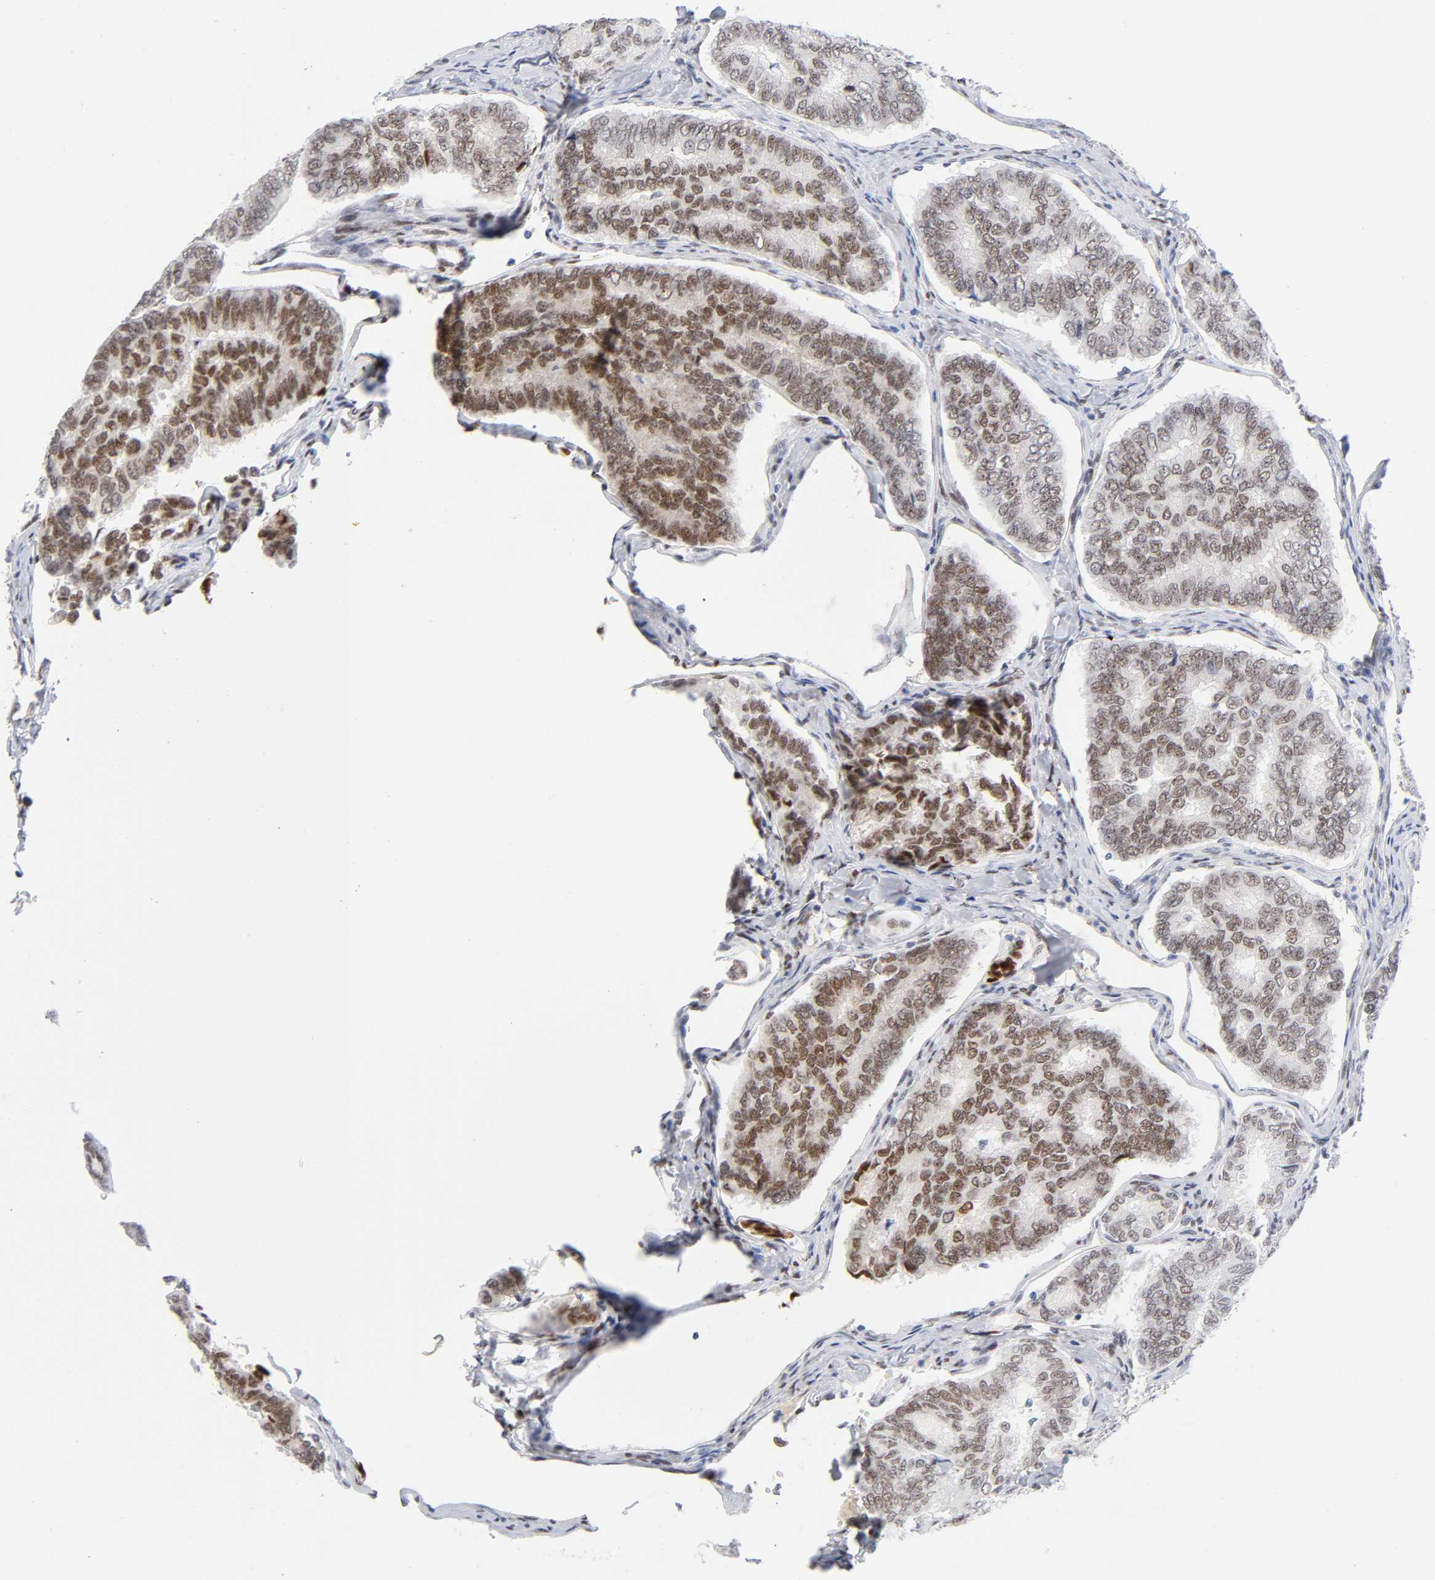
{"staining": {"intensity": "moderate", "quantity": ">75%", "location": "nuclear"}, "tissue": "thyroid cancer", "cell_type": "Tumor cells", "image_type": "cancer", "snomed": [{"axis": "morphology", "description": "Papillary adenocarcinoma, NOS"}, {"axis": "topography", "description": "Thyroid gland"}], "caption": "Immunohistochemical staining of human papillary adenocarcinoma (thyroid) demonstrates medium levels of moderate nuclear protein expression in approximately >75% of tumor cells. (IHC, brightfield microscopy, high magnification).", "gene": "NFIC", "patient": {"sex": "female", "age": 35}}